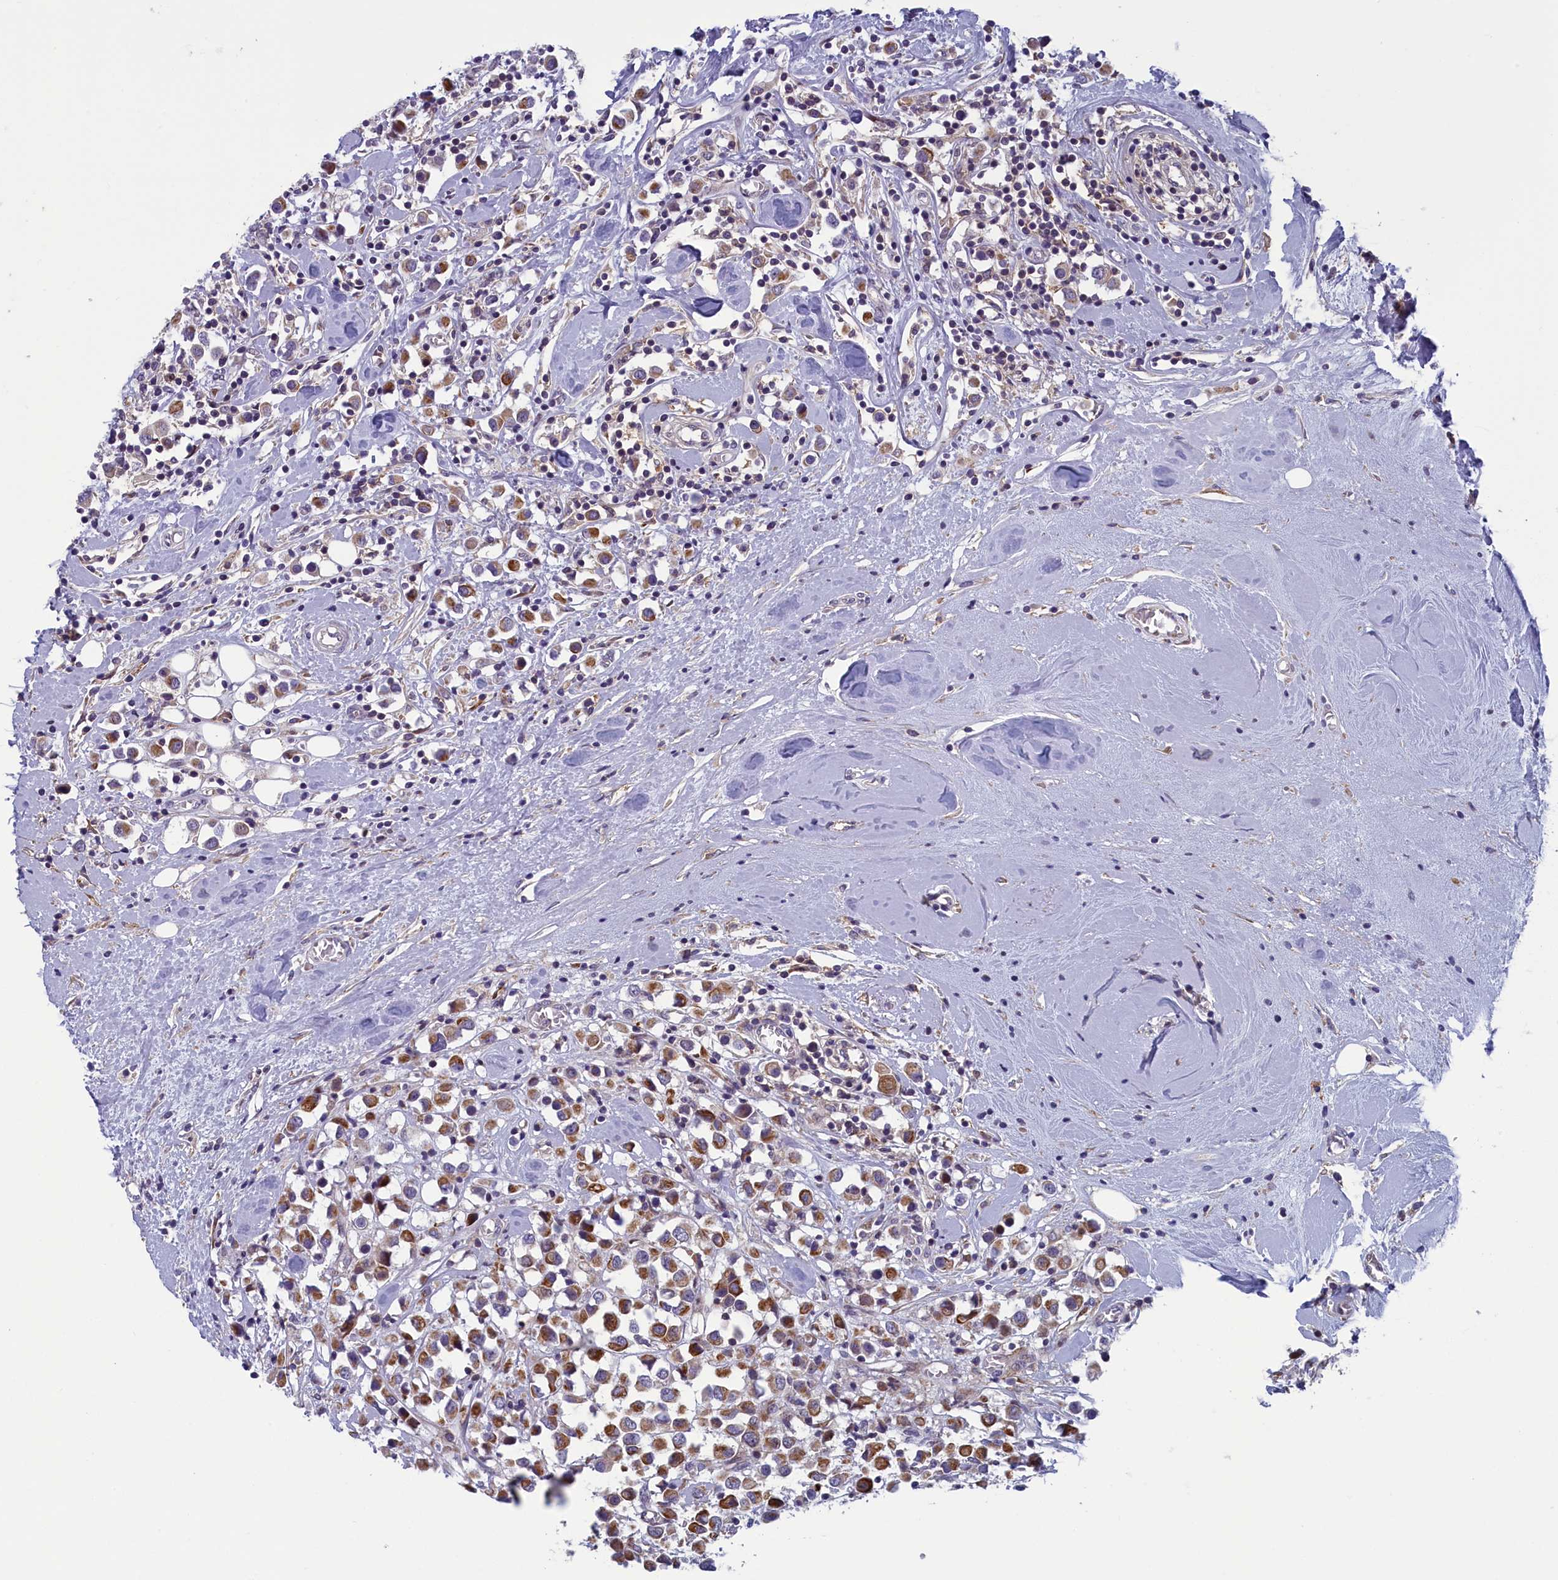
{"staining": {"intensity": "moderate", "quantity": ">75%", "location": "cytoplasmic/membranous"}, "tissue": "breast cancer", "cell_type": "Tumor cells", "image_type": "cancer", "snomed": [{"axis": "morphology", "description": "Duct carcinoma"}, {"axis": "topography", "description": "Breast"}], "caption": "IHC of human breast cancer (infiltrating ductal carcinoma) exhibits medium levels of moderate cytoplasmic/membranous positivity in approximately >75% of tumor cells.", "gene": "ANKRD39", "patient": {"sex": "female", "age": 61}}